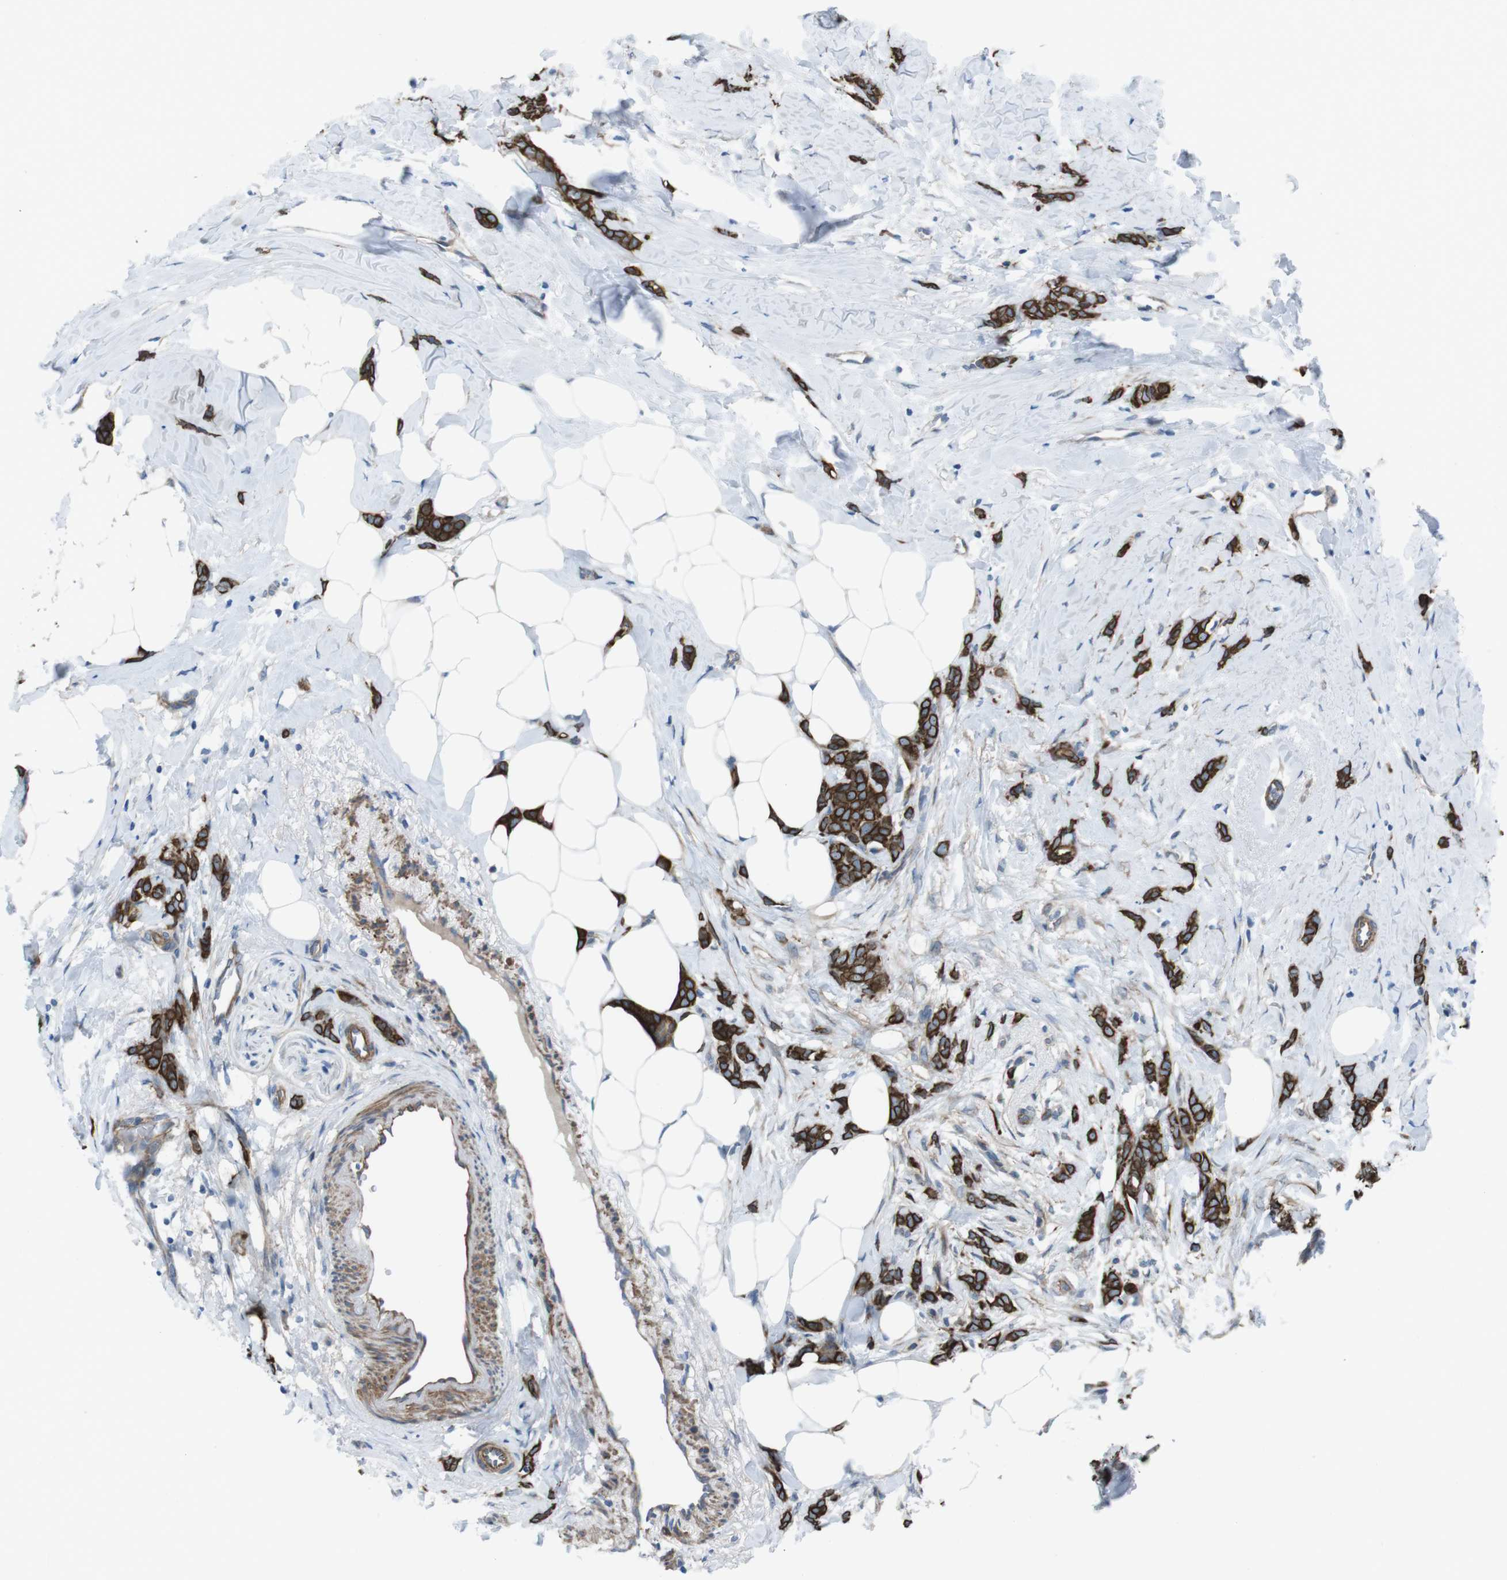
{"staining": {"intensity": "strong", "quantity": ">75%", "location": "cytoplasmic/membranous"}, "tissue": "breast cancer", "cell_type": "Tumor cells", "image_type": "cancer", "snomed": [{"axis": "morphology", "description": "Lobular carcinoma, in situ"}, {"axis": "morphology", "description": "Lobular carcinoma"}, {"axis": "topography", "description": "Breast"}], "caption": "Strong cytoplasmic/membranous expression for a protein is present in about >75% of tumor cells of lobular carcinoma in situ (breast) using IHC.", "gene": "FAM174B", "patient": {"sex": "female", "age": 41}}